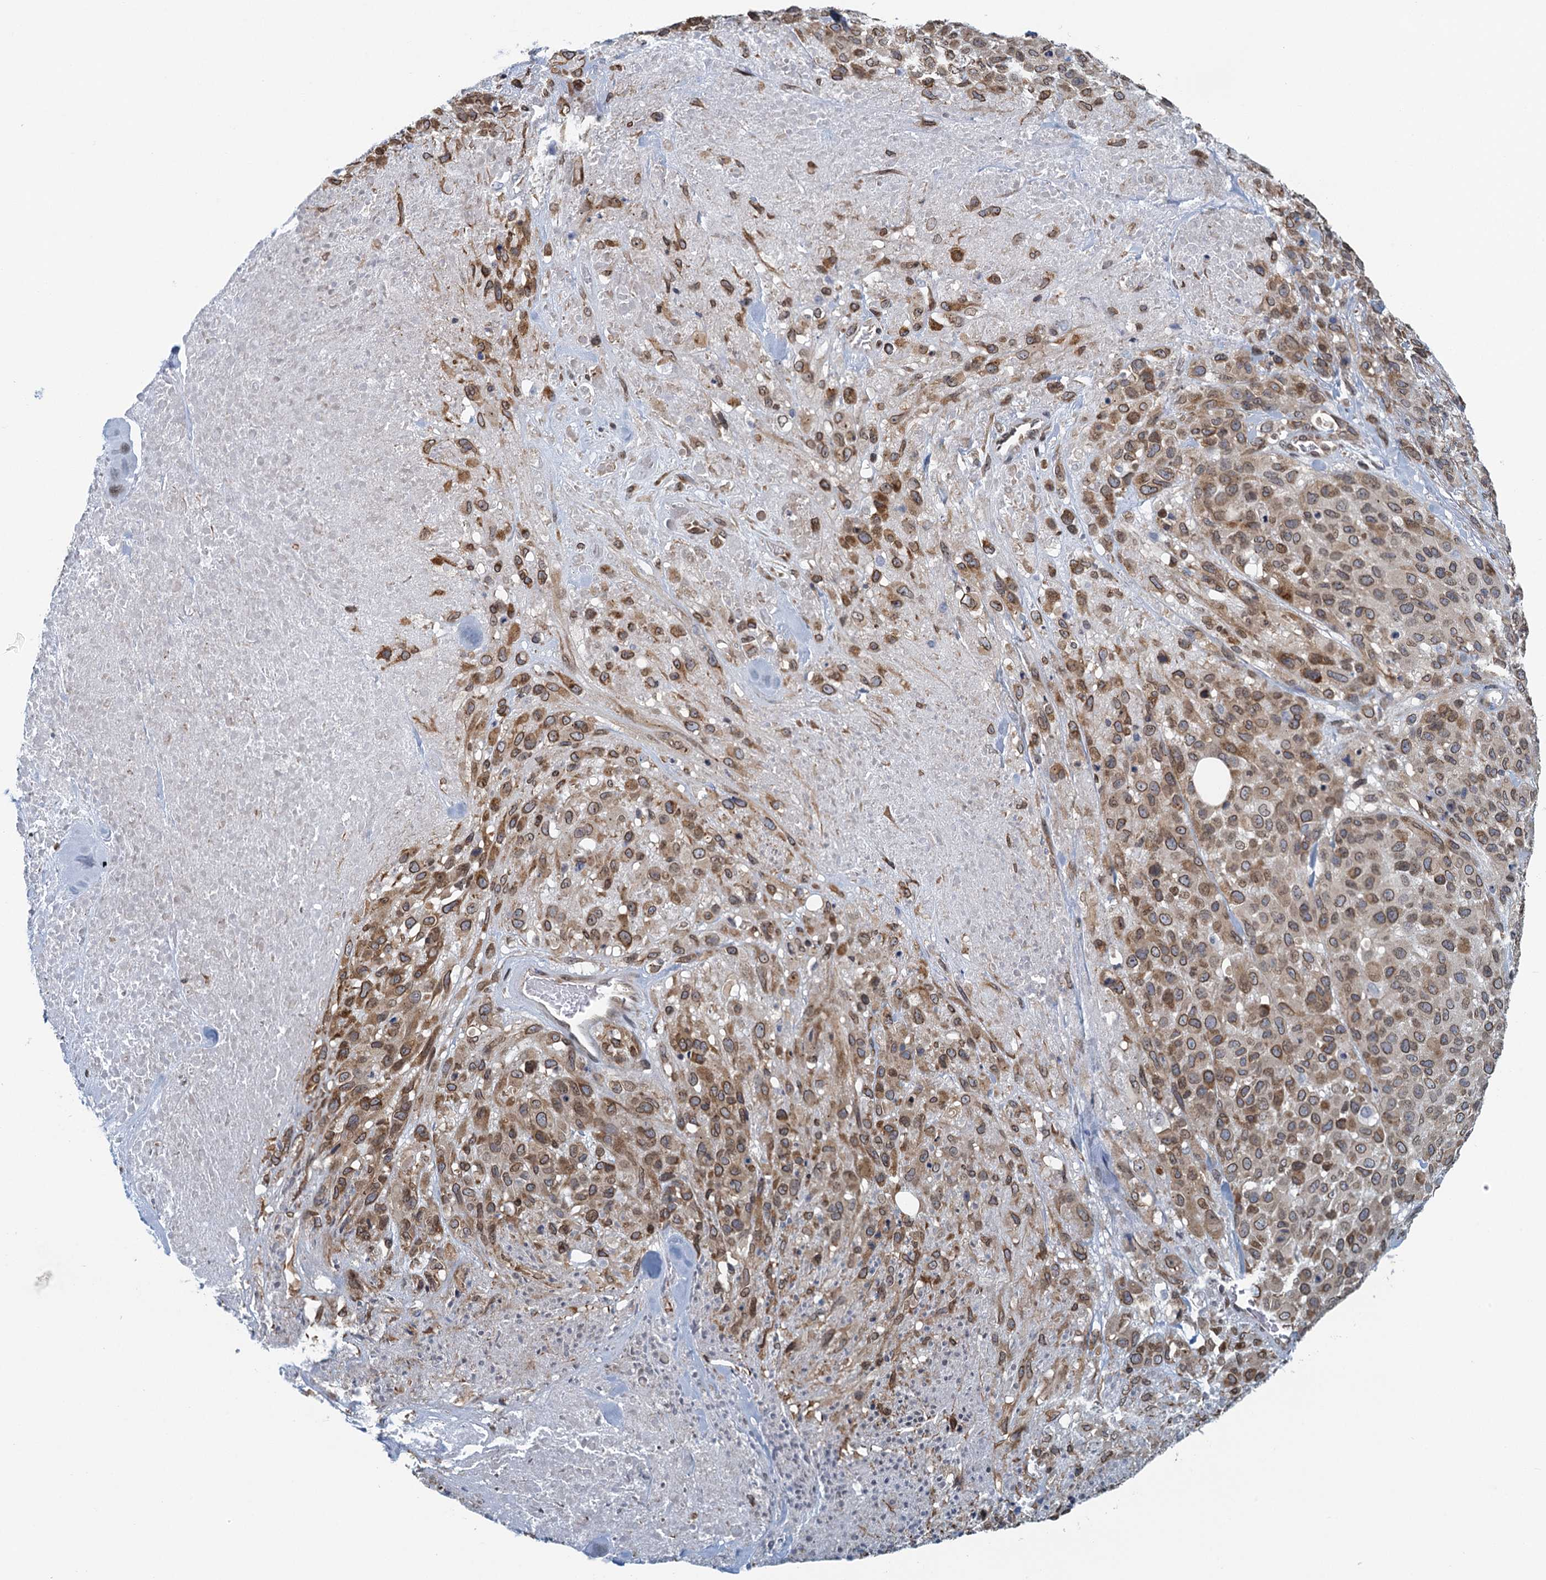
{"staining": {"intensity": "moderate", "quantity": ">75%", "location": "cytoplasmic/membranous,nuclear"}, "tissue": "melanoma", "cell_type": "Tumor cells", "image_type": "cancer", "snomed": [{"axis": "morphology", "description": "Malignant melanoma, Metastatic site"}, {"axis": "topography", "description": "Skin"}], "caption": "Immunohistochemistry staining of malignant melanoma (metastatic site), which demonstrates medium levels of moderate cytoplasmic/membranous and nuclear expression in about >75% of tumor cells indicating moderate cytoplasmic/membranous and nuclear protein expression. The staining was performed using DAB (3,3'-diaminobenzidine) (brown) for protein detection and nuclei were counterstained in hematoxylin (blue).", "gene": "CCDC34", "patient": {"sex": "female", "age": 81}}